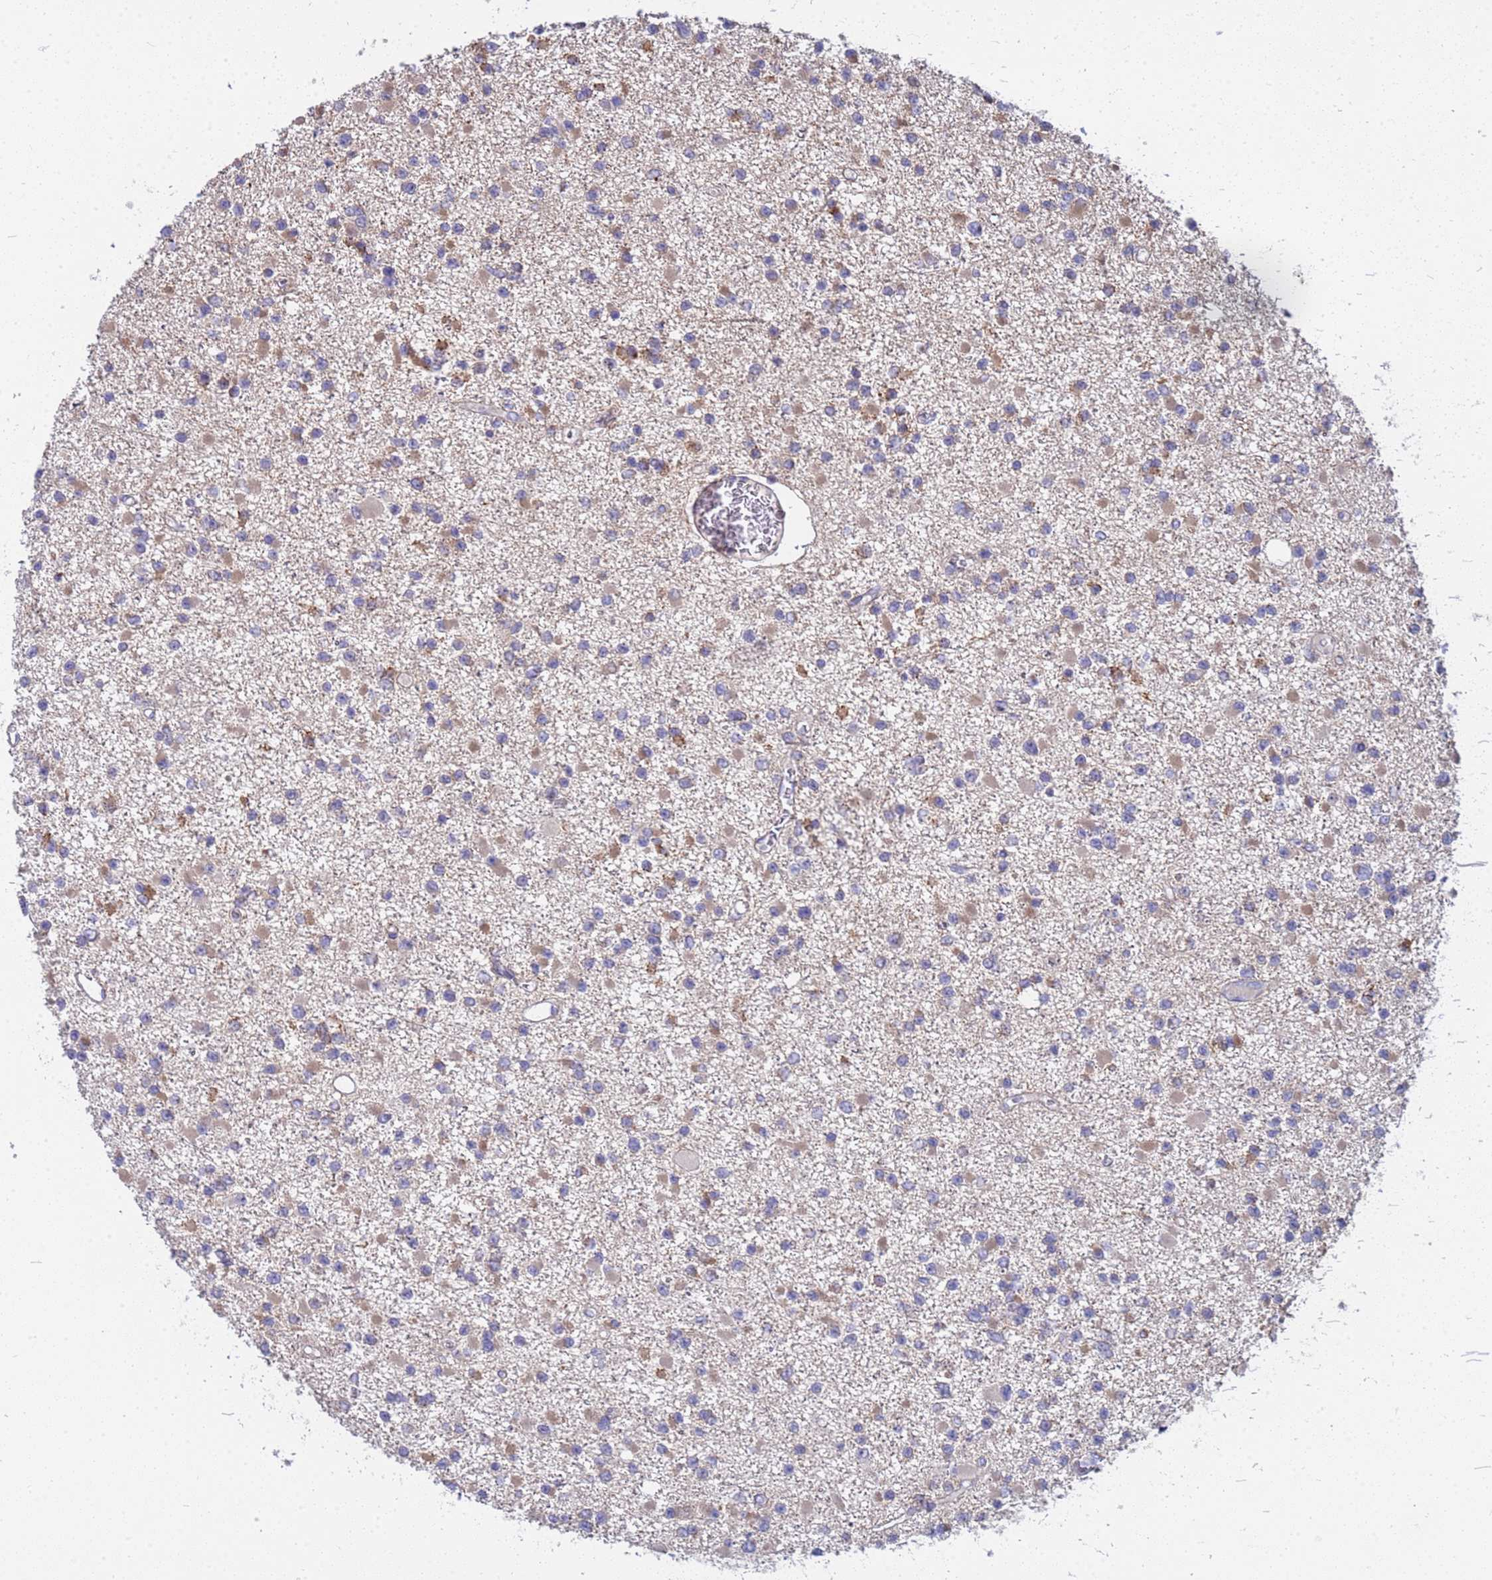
{"staining": {"intensity": "weak", "quantity": "25%-75%", "location": "cytoplasmic/membranous"}, "tissue": "glioma", "cell_type": "Tumor cells", "image_type": "cancer", "snomed": [{"axis": "morphology", "description": "Glioma, malignant, Low grade"}, {"axis": "topography", "description": "Brain"}], "caption": "Immunohistochemical staining of human malignant low-grade glioma shows low levels of weak cytoplasmic/membranous protein expression in approximately 25%-75% of tumor cells.", "gene": "ENOSF1", "patient": {"sex": "female", "age": 22}}